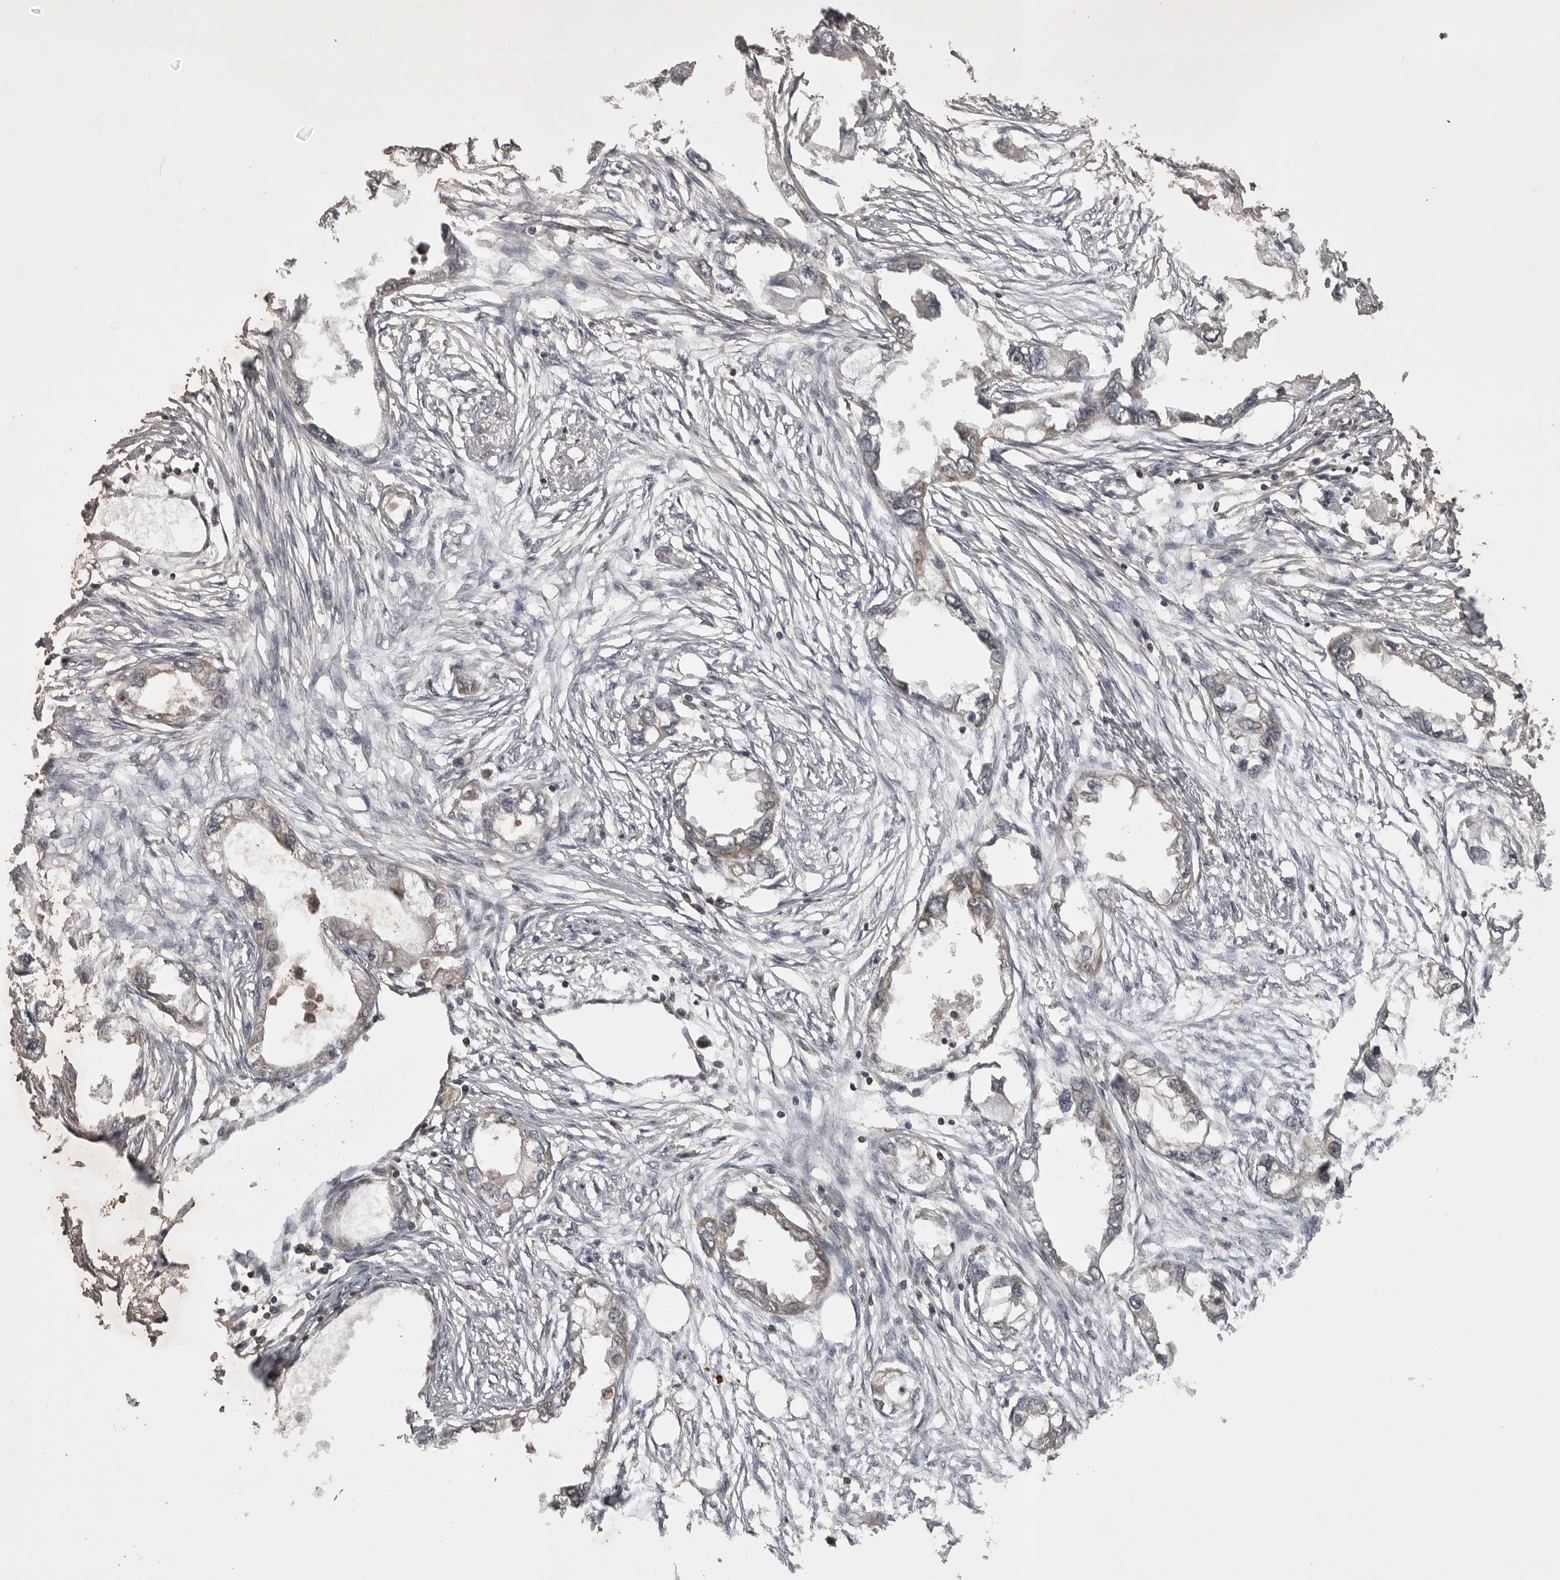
{"staining": {"intensity": "weak", "quantity": "<25%", "location": "cytoplasmic/membranous"}, "tissue": "endometrial cancer", "cell_type": "Tumor cells", "image_type": "cancer", "snomed": [{"axis": "morphology", "description": "Adenocarcinoma, NOS"}, {"axis": "morphology", "description": "Adenocarcinoma, metastatic, NOS"}, {"axis": "topography", "description": "Adipose tissue"}, {"axis": "topography", "description": "Endometrium"}], "caption": "Immunohistochemical staining of human endometrial cancer exhibits no significant positivity in tumor cells. (Brightfield microscopy of DAB (3,3'-diaminobenzidine) IHC at high magnification).", "gene": "STK24", "patient": {"sex": "female", "age": 67}}